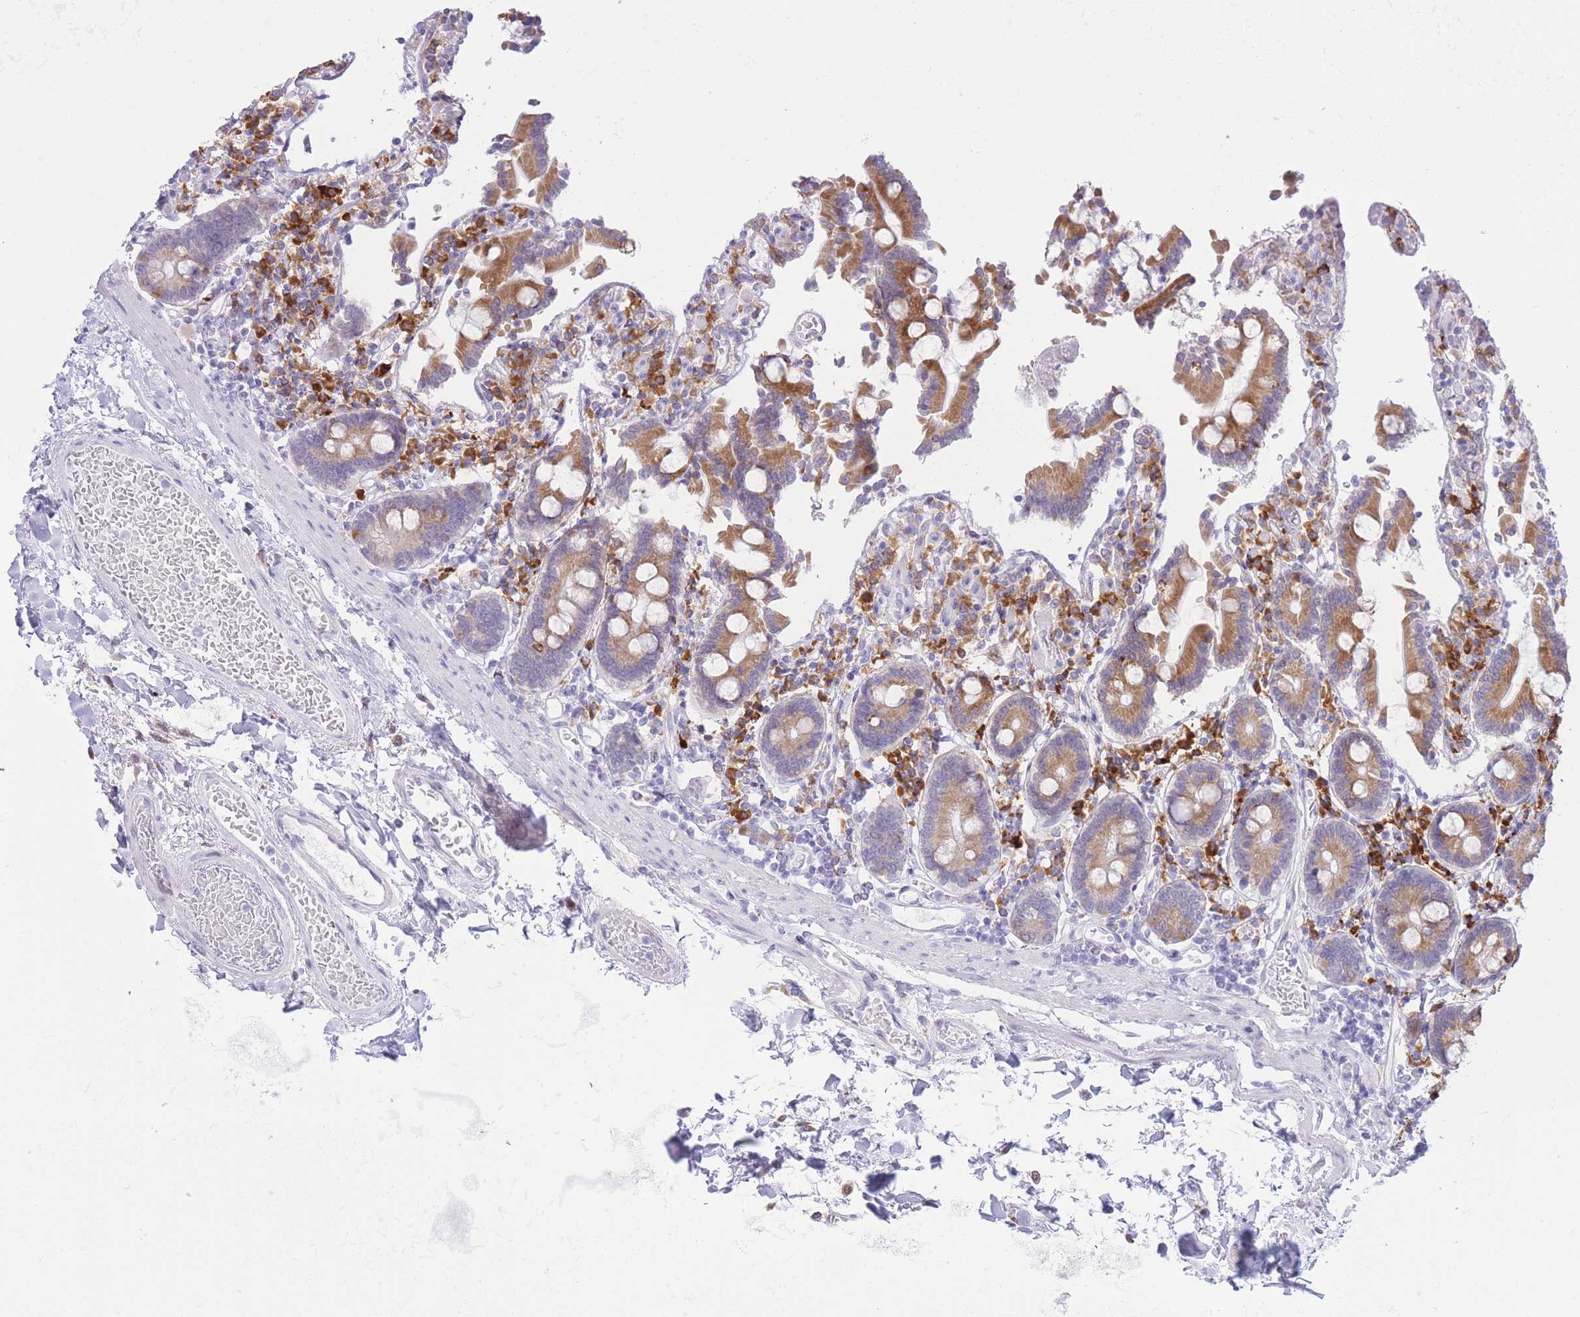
{"staining": {"intensity": "moderate", "quantity": ">75%", "location": "cytoplasmic/membranous"}, "tissue": "duodenum", "cell_type": "Glandular cells", "image_type": "normal", "snomed": [{"axis": "morphology", "description": "Normal tissue, NOS"}, {"axis": "topography", "description": "Duodenum"}], "caption": "The histopathology image demonstrates immunohistochemical staining of benign duodenum. There is moderate cytoplasmic/membranous expression is appreciated in about >75% of glandular cells.", "gene": "MYDGF", "patient": {"sex": "male", "age": 55}}